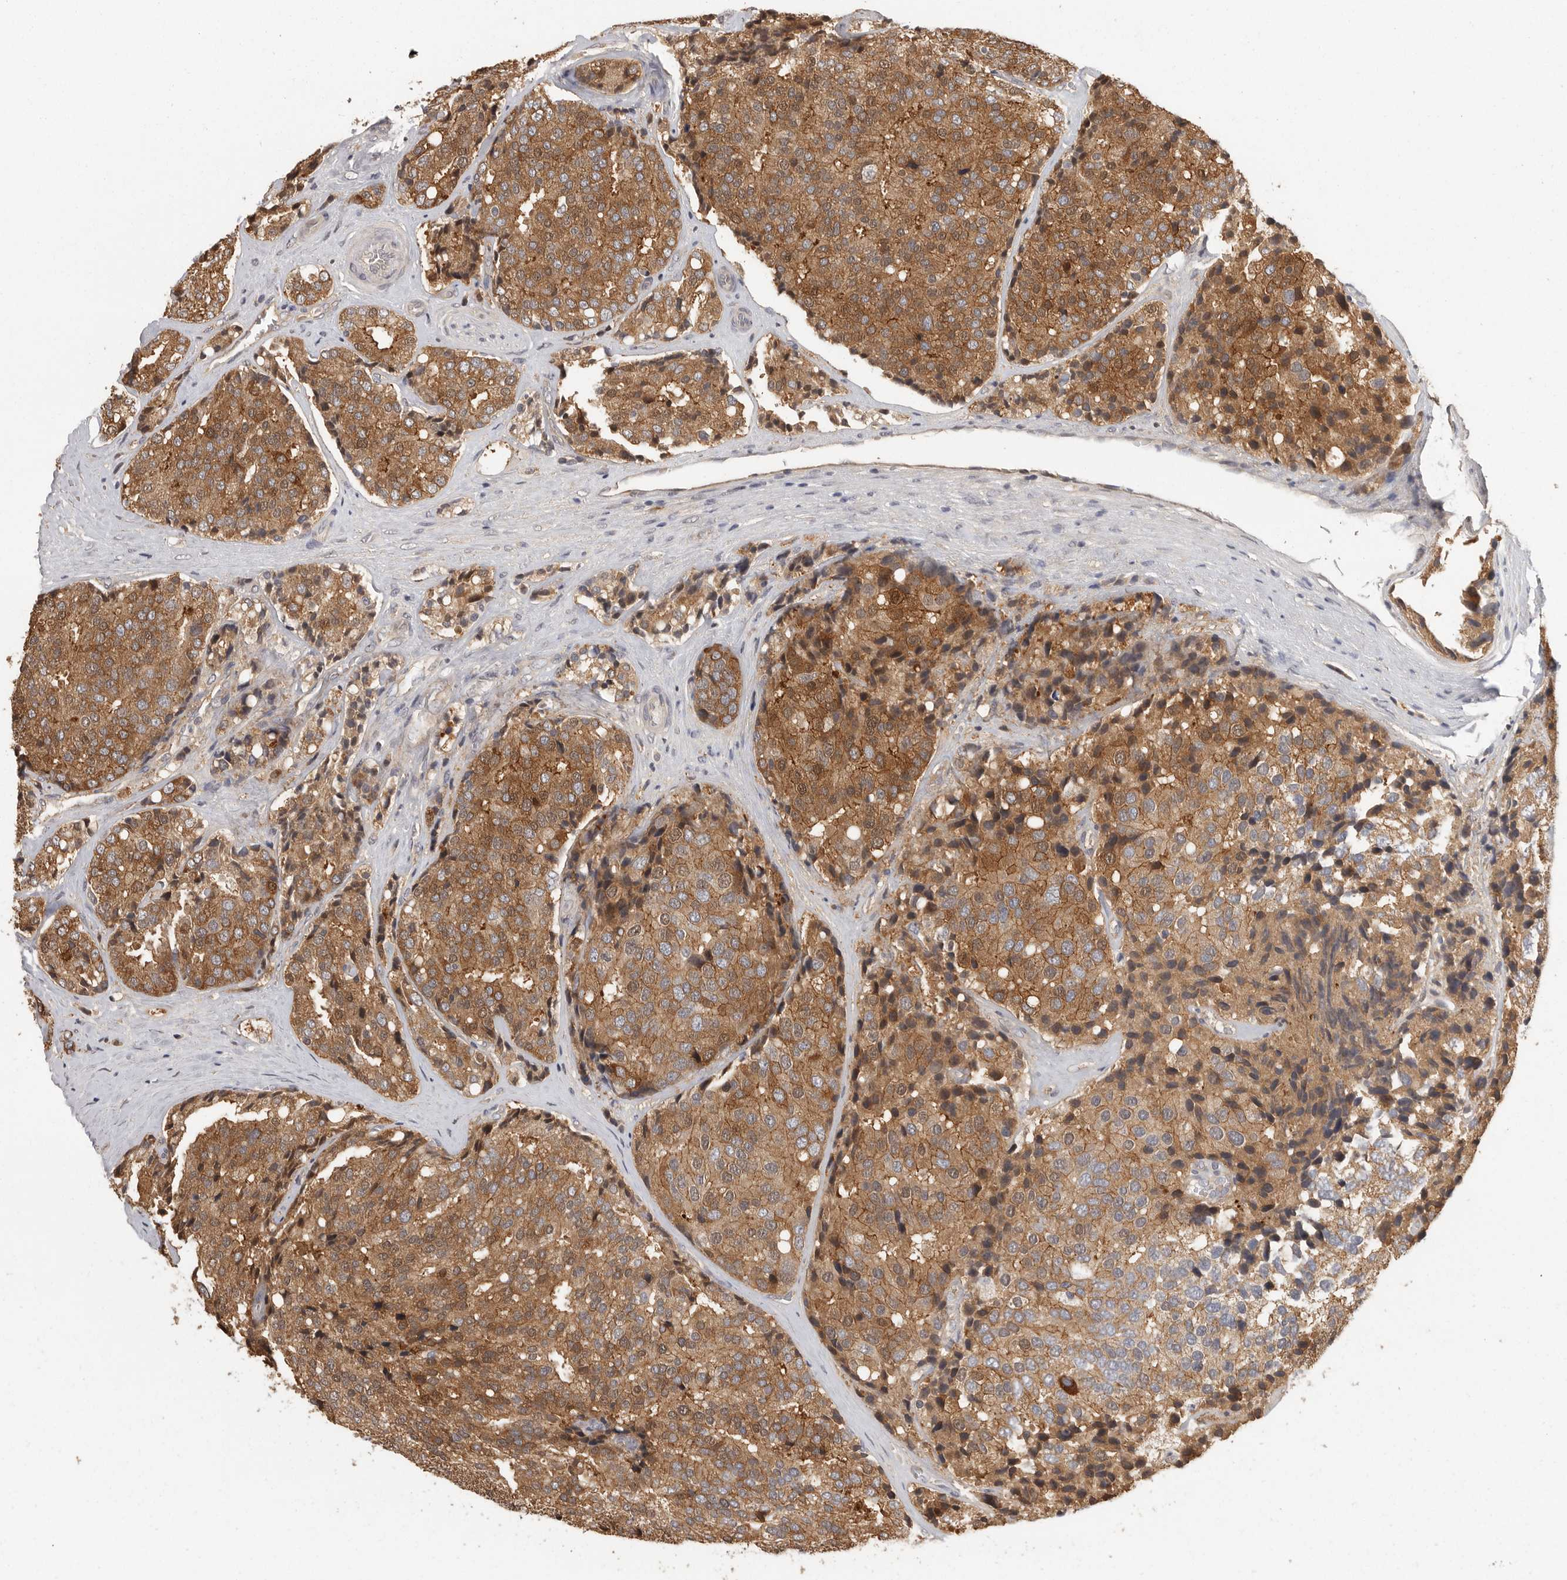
{"staining": {"intensity": "moderate", "quantity": ">75%", "location": "cytoplasmic/membranous"}, "tissue": "prostate cancer", "cell_type": "Tumor cells", "image_type": "cancer", "snomed": [{"axis": "morphology", "description": "Adenocarcinoma, High grade"}, {"axis": "topography", "description": "Prostate"}], "caption": "A micrograph of human high-grade adenocarcinoma (prostate) stained for a protein demonstrates moderate cytoplasmic/membranous brown staining in tumor cells. Immunohistochemistry stains the protein in brown and the nuclei are stained blue.", "gene": "BAIAP2", "patient": {"sex": "male", "age": 50}}